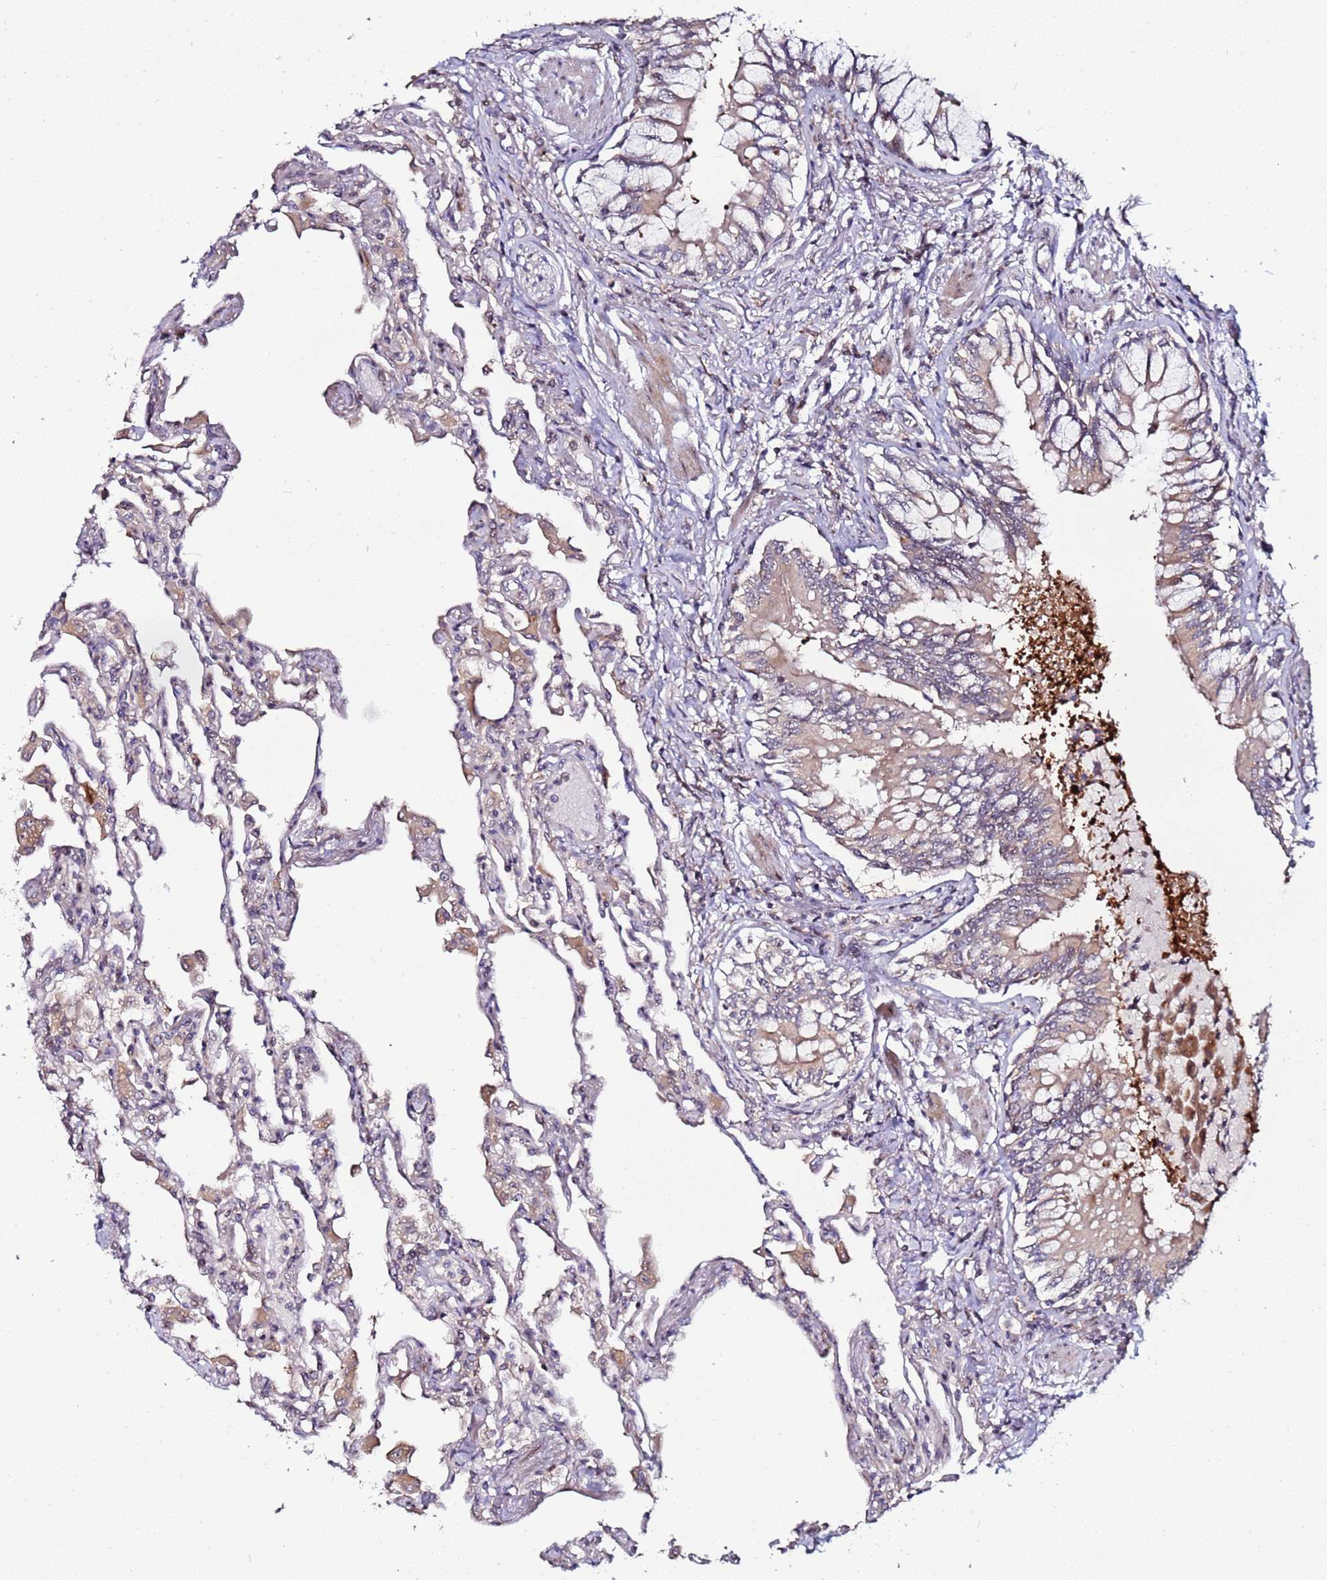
{"staining": {"intensity": "weak", "quantity": "<25%", "location": "nuclear"}, "tissue": "lung", "cell_type": "Alveolar cells", "image_type": "normal", "snomed": [{"axis": "morphology", "description": "Normal tissue, NOS"}, {"axis": "topography", "description": "Bronchus"}, {"axis": "topography", "description": "Lung"}], "caption": "Immunohistochemistry micrograph of normal lung stained for a protein (brown), which shows no expression in alveolar cells.", "gene": "KRI1", "patient": {"sex": "female", "age": 49}}